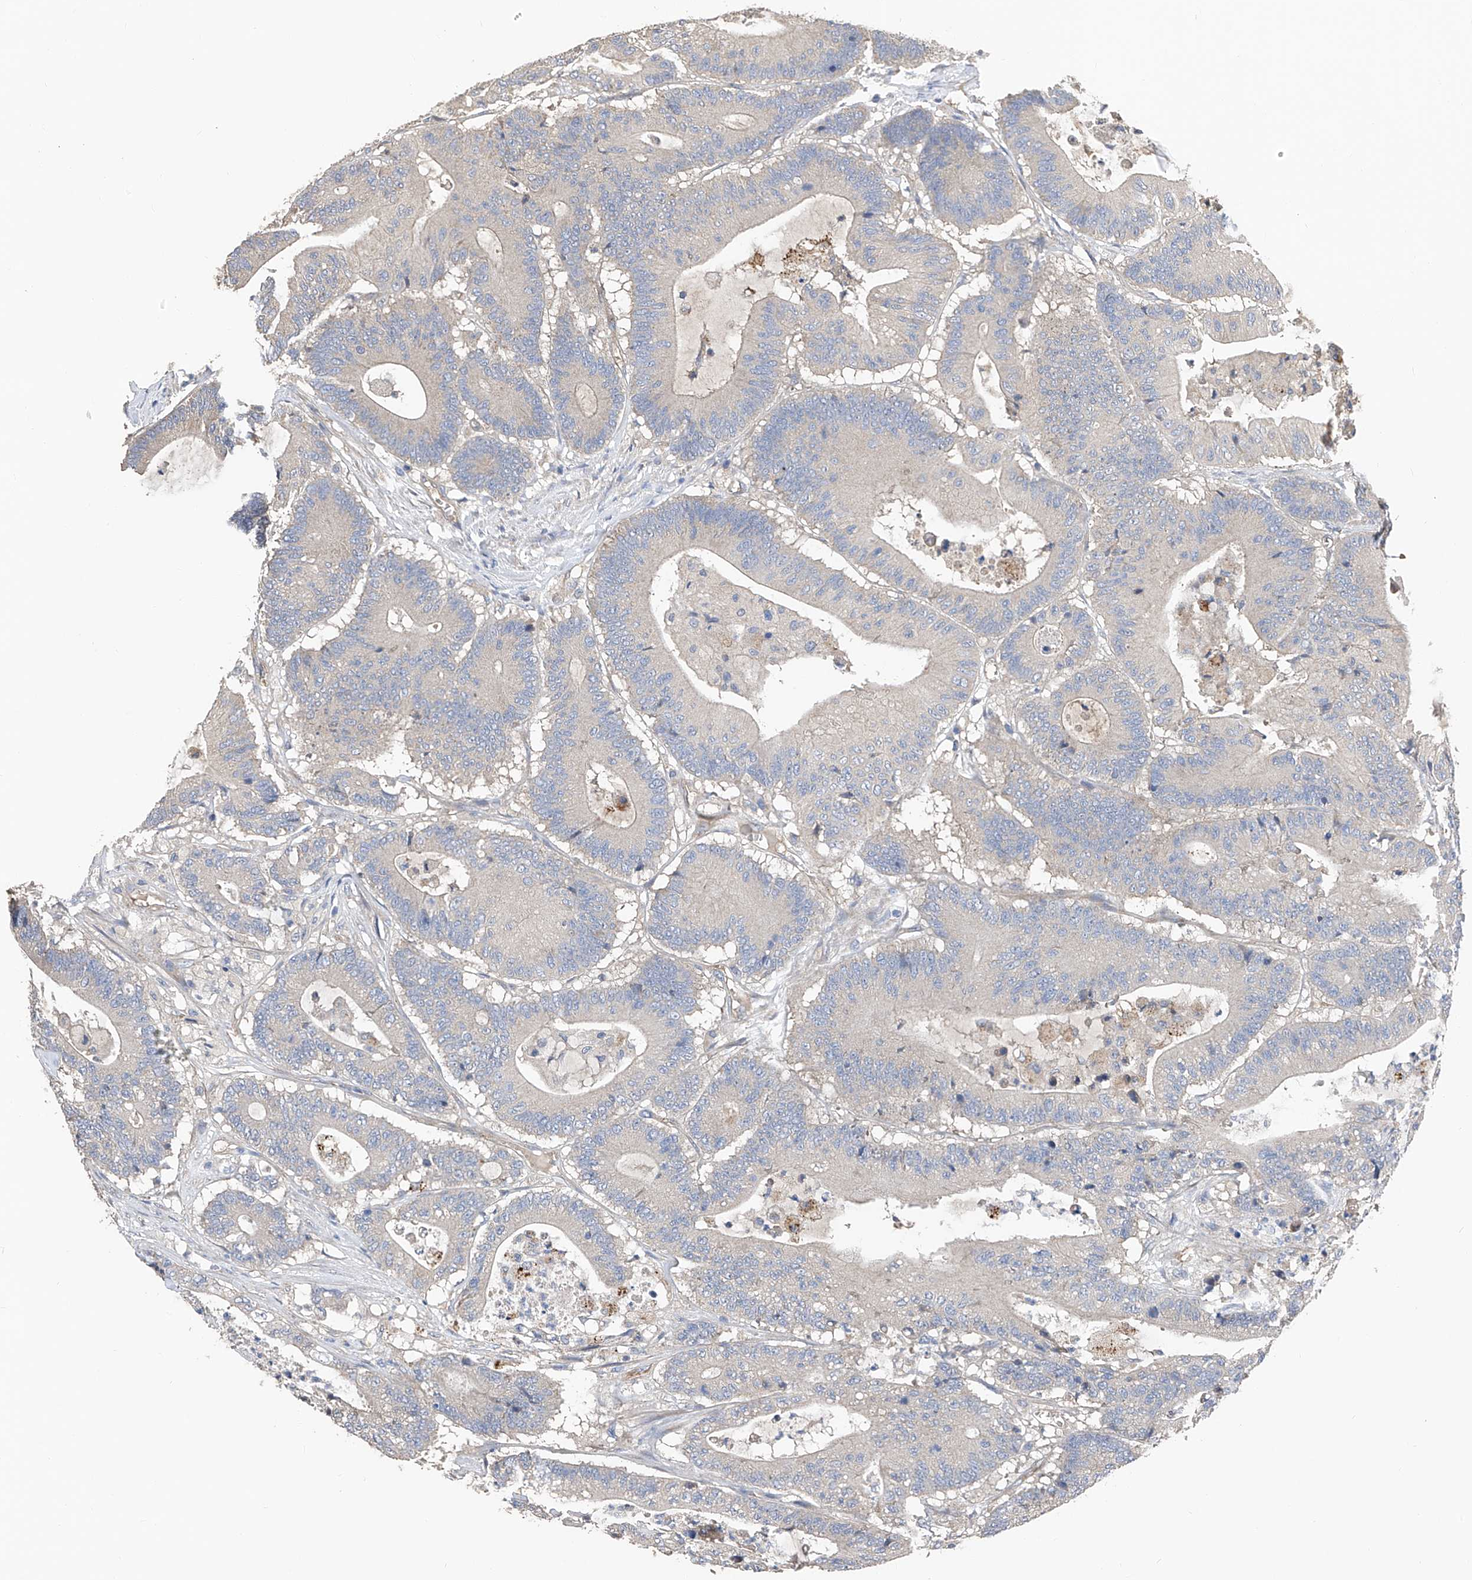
{"staining": {"intensity": "negative", "quantity": "none", "location": "none"}, "tissue": "colorectal cancer", "cell_type": "Tumor cells", "image_type": "cancer", "snomed": [{"axis": "morphology", "description": "Adenocarcinoma, NOS"}, {"axis": "topography", "description": "Colon"}], "caption": "DAB immunohistochemical staining of human colorectal adenocarcinoma displays no significant positivity in tumor cells. (Brightfield microscopy of DAB immunohistochemistry (IHC) at high magnification).", "gene": "PTK2", "patient": {"sex": "female", "age": 84}}